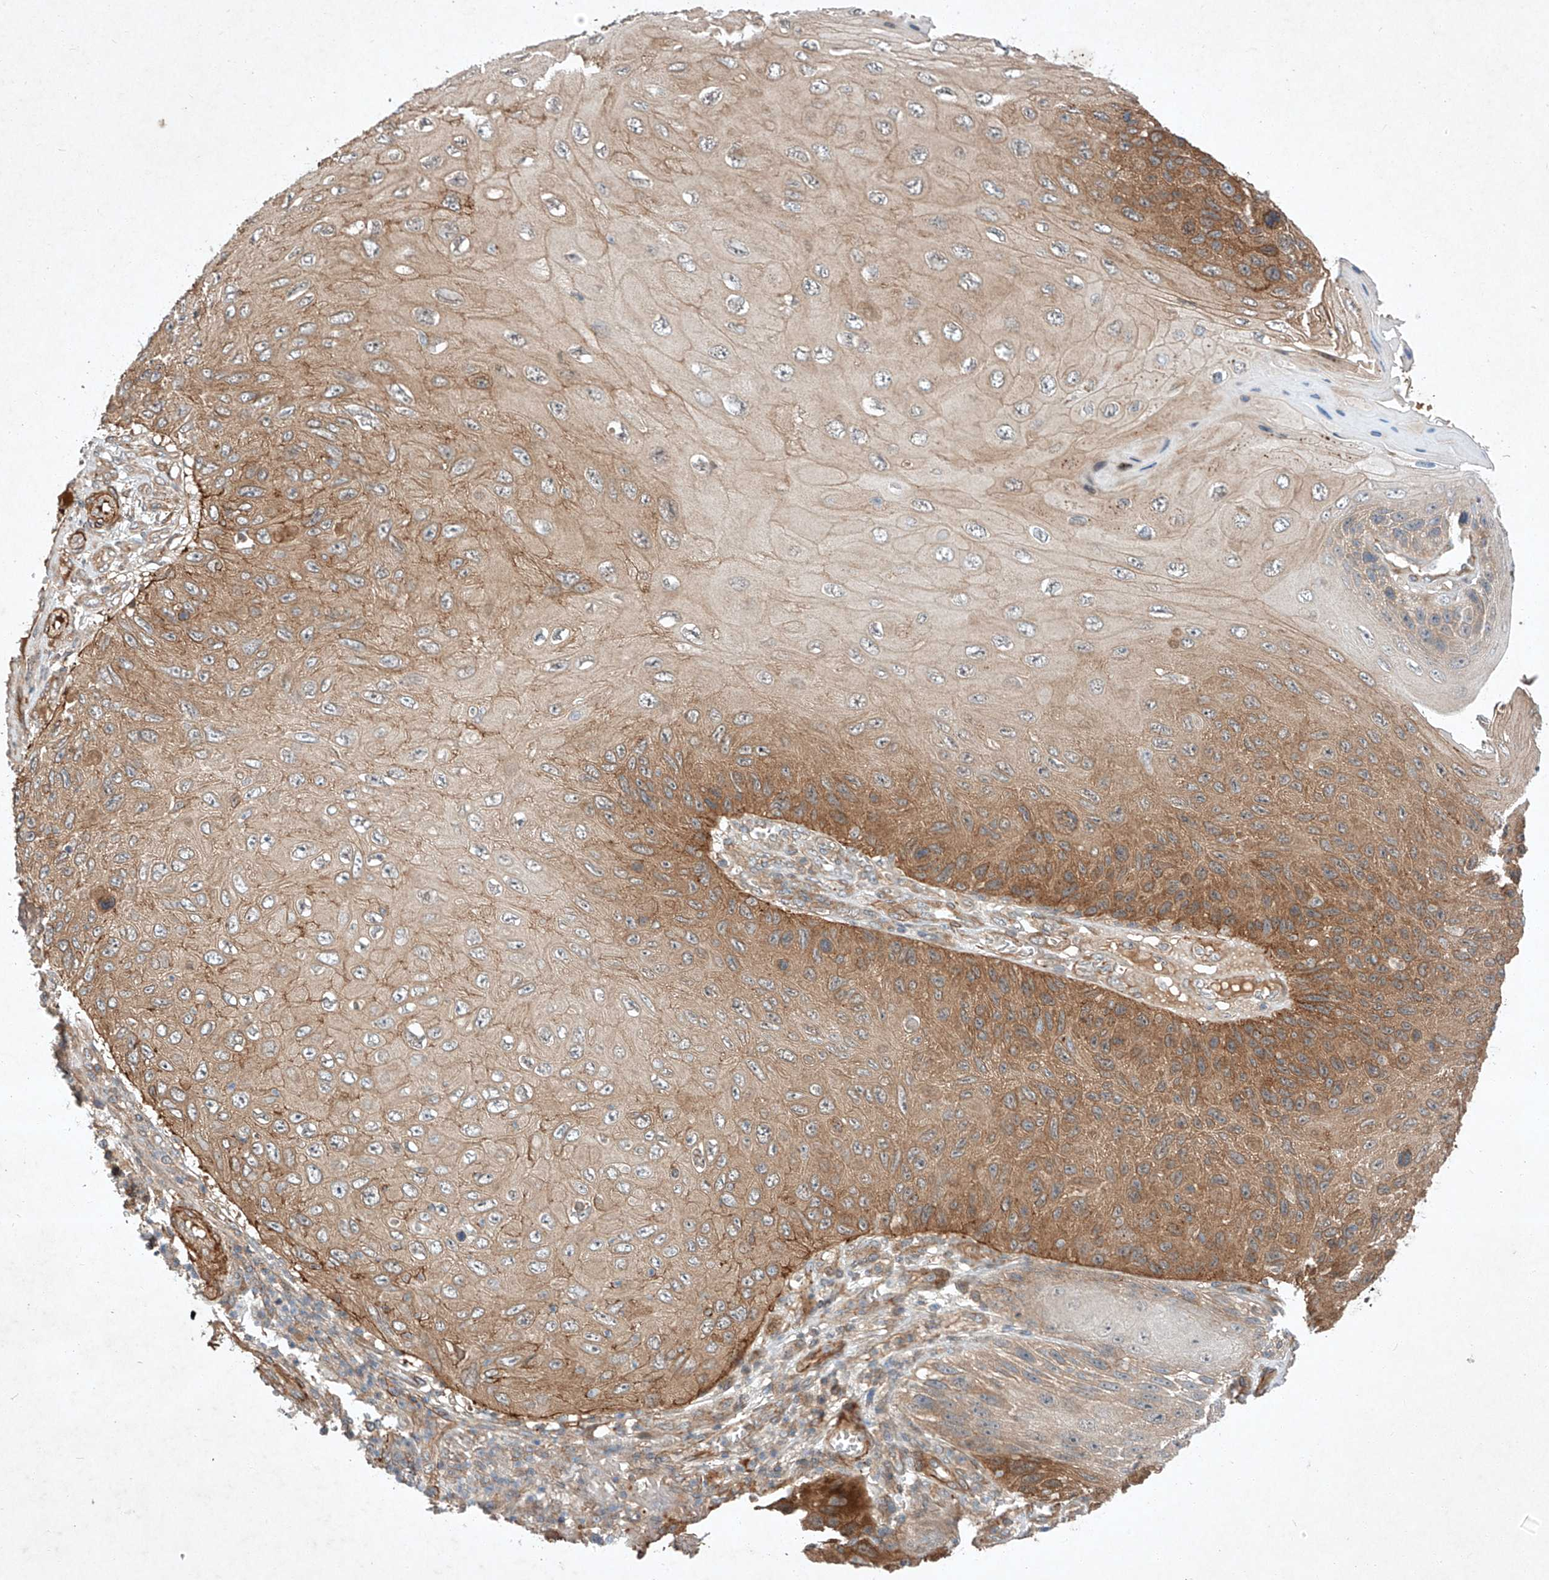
{"staining": {"intensity": "moderate", "quantity": ">75%", "location": "cytoplasmic/membranous"}, "tissue": "skin cancer", "cell_type": "Tumor cells", "image_type": "cancer", "snomed": [{"axis": "morphology", "description": "Squamous cell carcinoma, NOS"}, {"axis": "topography", "description": "Skin"}], "caption": "Immunohistochemical staining of skin squamous cell carcinoma shows medium levels of moderate cytoplasmic/membranous staining in approximately >75% of tumor cells.", "gene": "ARHGAP33", "patient": {"sex": "female", "age": 88}}